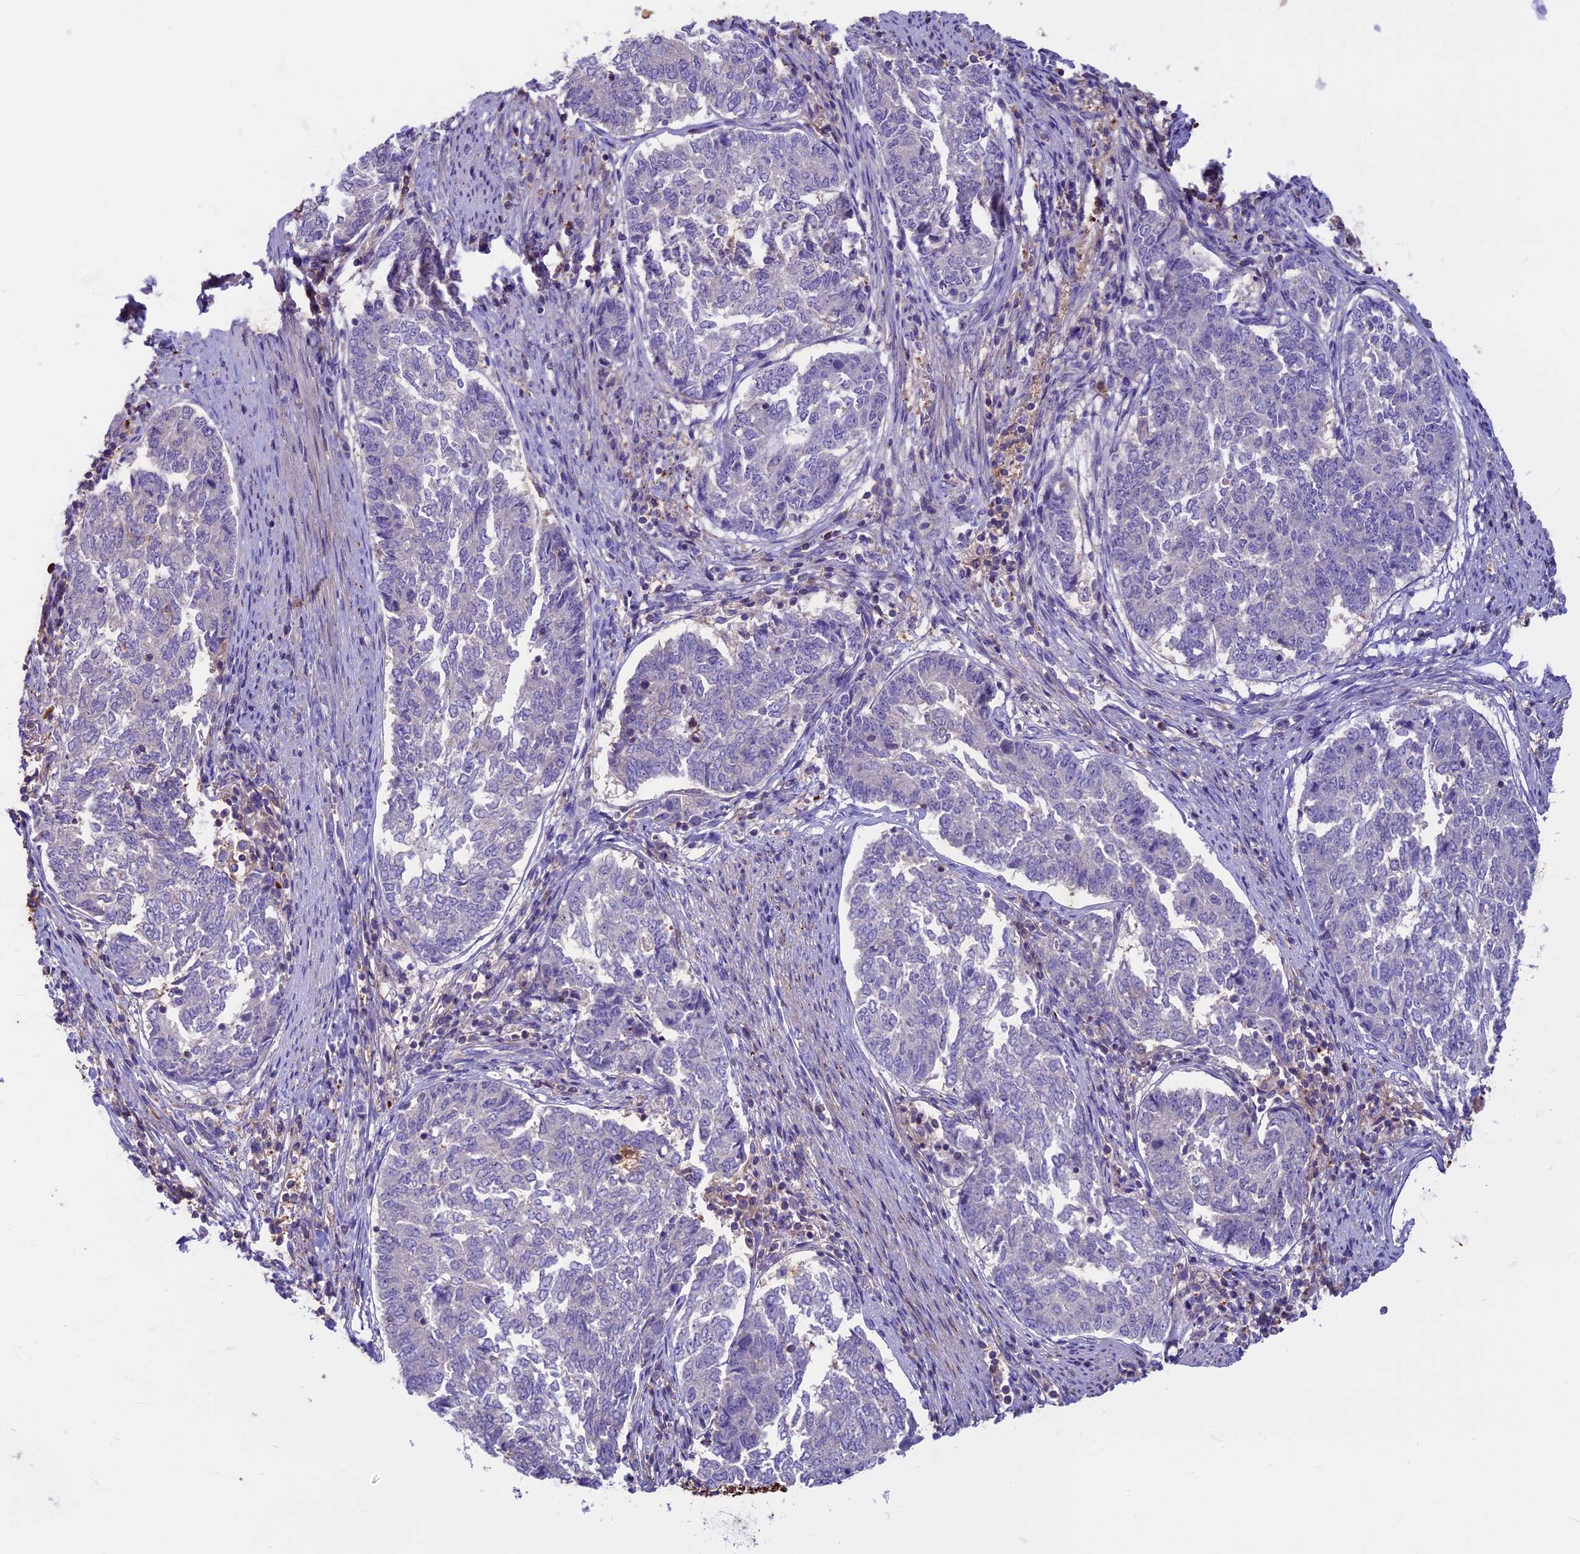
{"staining": {"intensity": "negative", "quantity": "none", "location": "none"}, "tissue": "endometrial cancer", "cell_type": "Tumor cells", "image_type": "cancer", "snomed": [{"axis": "morphology", "description": "Adenocarcinoma, NOS"}, {"axis": "topography", "description": "Endometrium"}], "caption": "Tumor cells are negative for protein expression in human endometrial adenocarcinoma.", "gene": "CDAN1", "patient": {"sex": "female", "age": 80}}